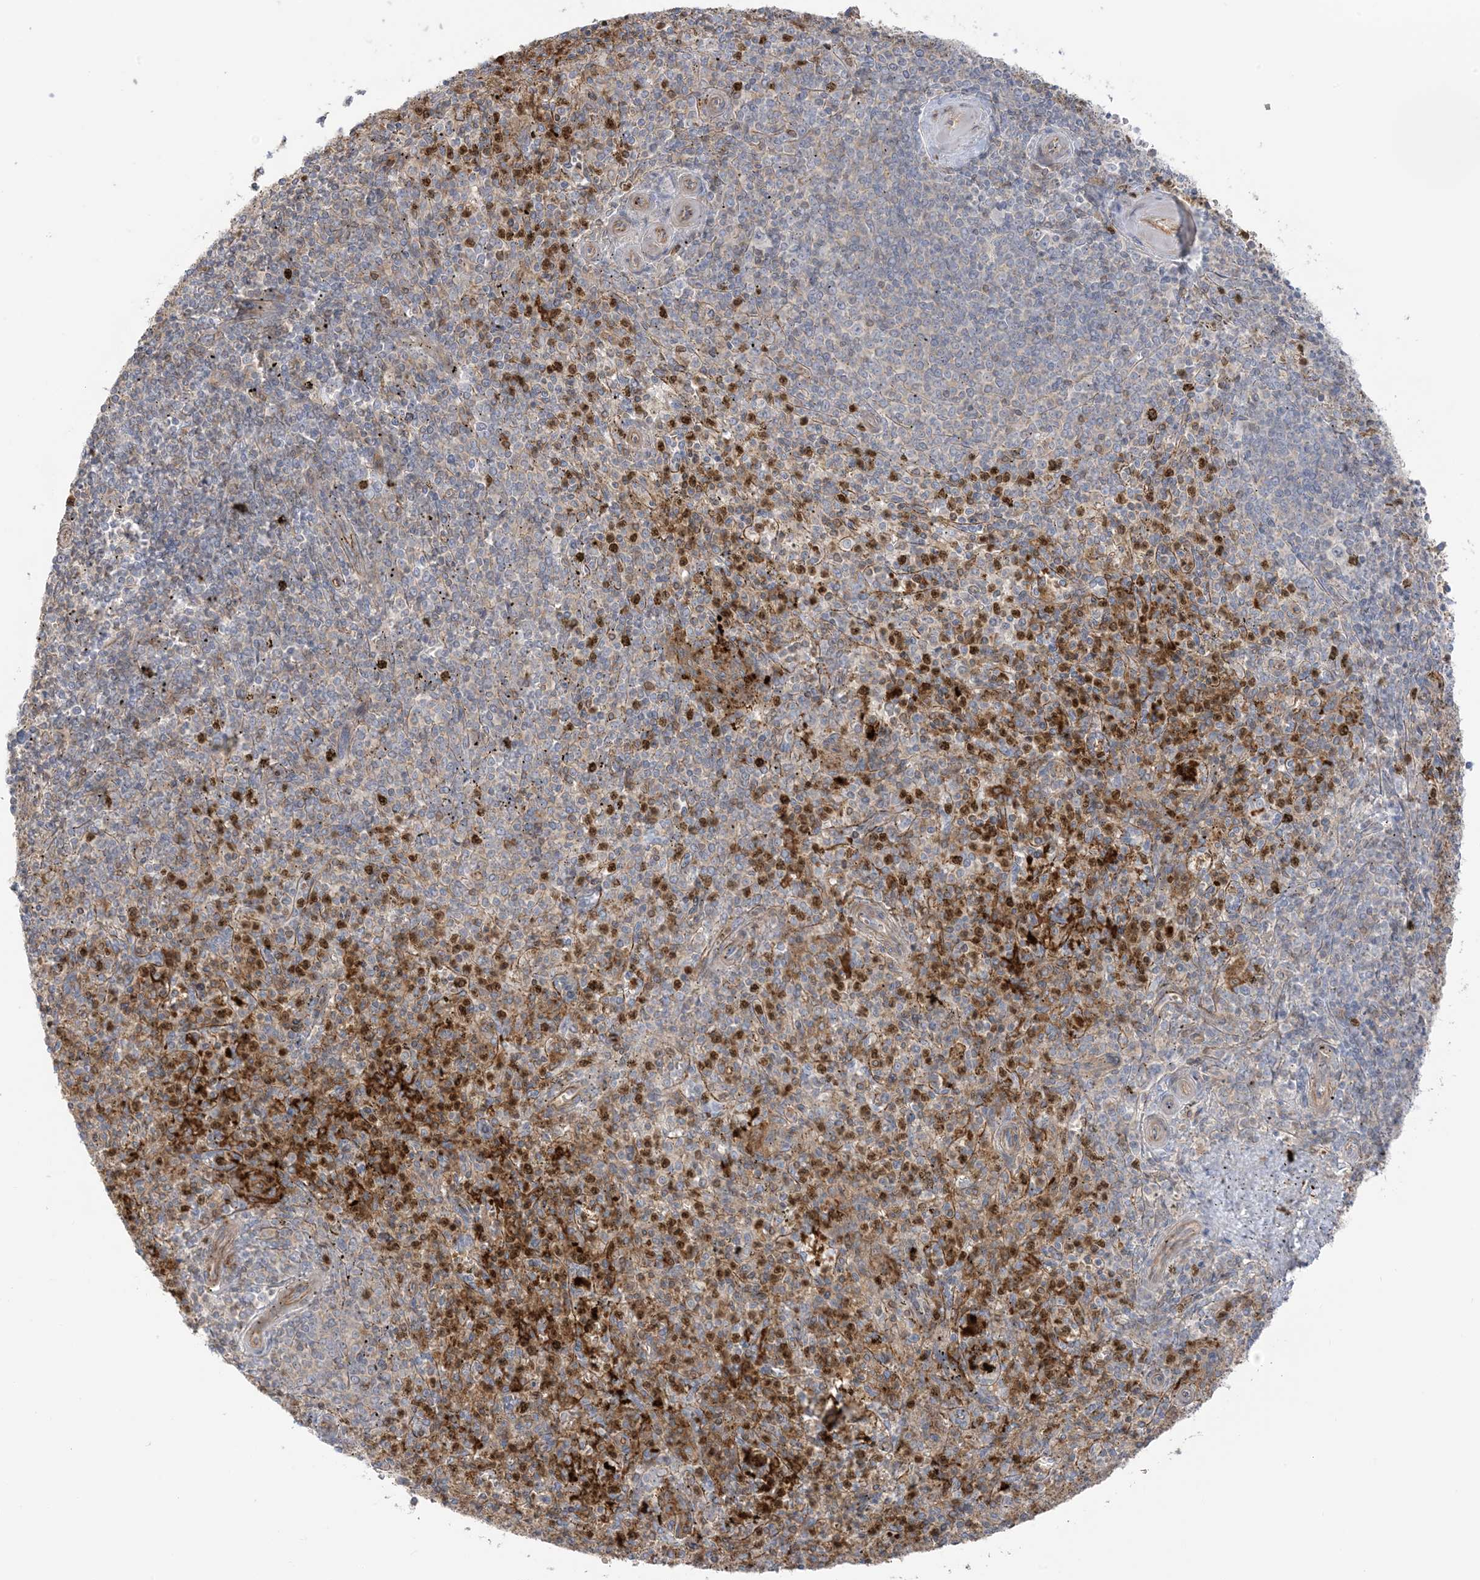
{"staining": {"intensity": "moderate", "quantity": "25%-75%", "location": "cytoplasmic/membranous,nuclear"}, "tissue": "spleen", "cell_type": "Cells in red pulp", "image_type": "normal", "snomed": [{"axis": "morphology", "description": "Normal tissue, NOS"}, {"axis": "topography", "description": "Spleen"}], "caption": "IHC micrograph of unremarkable spleen: spleen stained using immunohistochemistry (IHC) shows medium levels of moderate protein expression localized specifically in the cytoplasmic/membranous,nuclear of cells in red pulp, appearing as a cytoplasmic/membranous,nuclear brown color.", "gene": "ICMT", "patient": {"sex": "male", "age": 72}}